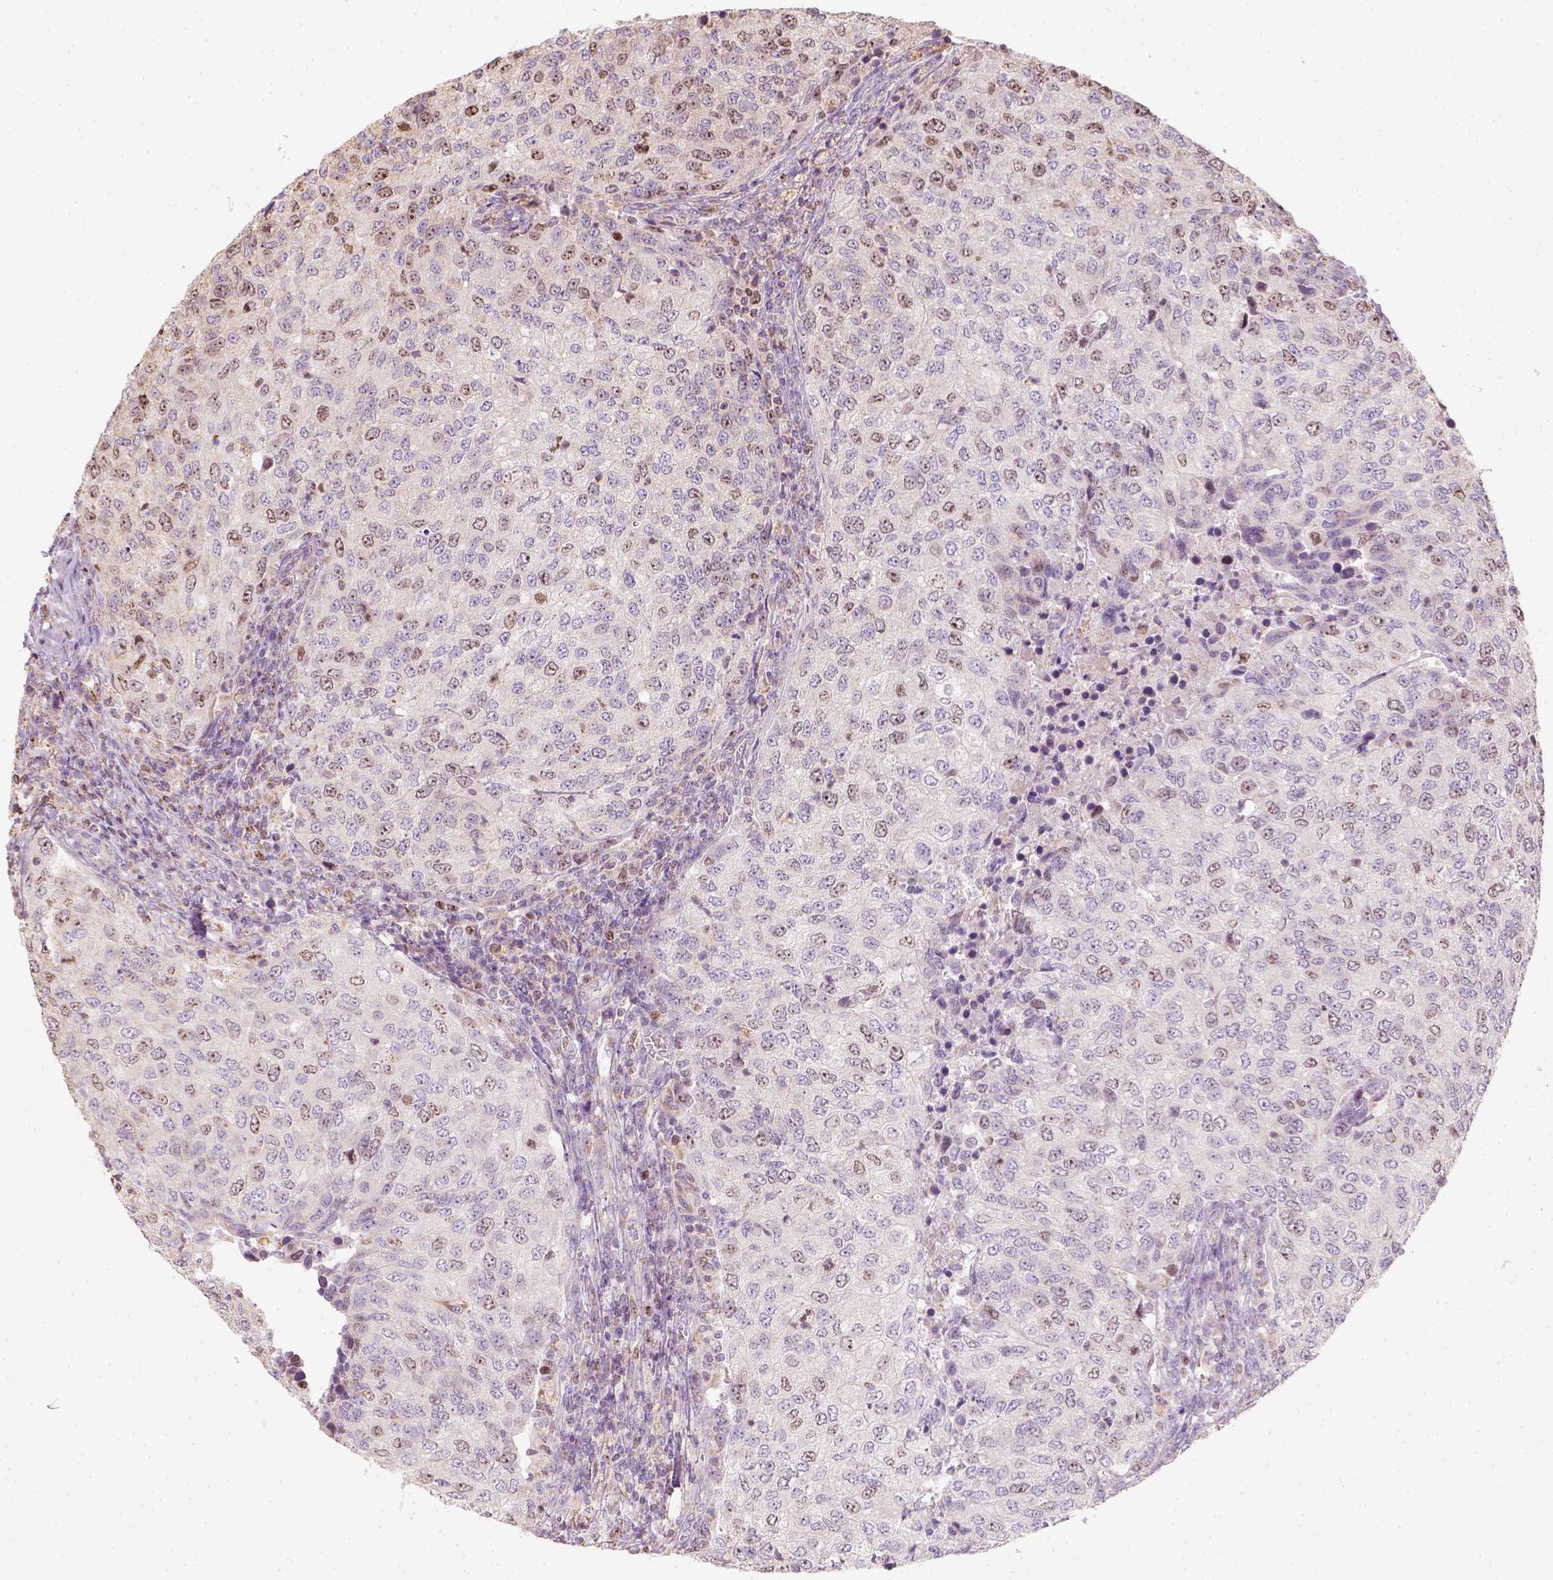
{"staining": {"intensity": "weak", "quantity": ">75%", "location": "nuclear"}, "tissue": "urothelial cancer", "cell_type": "Tumor cells", "image_type": "cancer", "snomed": [{"axis": "morphology", "description": "Urothelial carcinoma, High grade"}, {"axis": "topography", "description": "Urinary bladder"}], "caption": "A high-resolution image shows immunohistochemistry (IHC) staining of urothelial cancer, which reveals weak nuclear expression in approximately >75% of tumor cells. The staining was performed using DAB to visualize the protein expression in brown, while the nuclei were stained in blue with hematoxylin (Magnification: 20x).", "gene": "LCA5", "patient": {"sex": "female", "age": 78}}